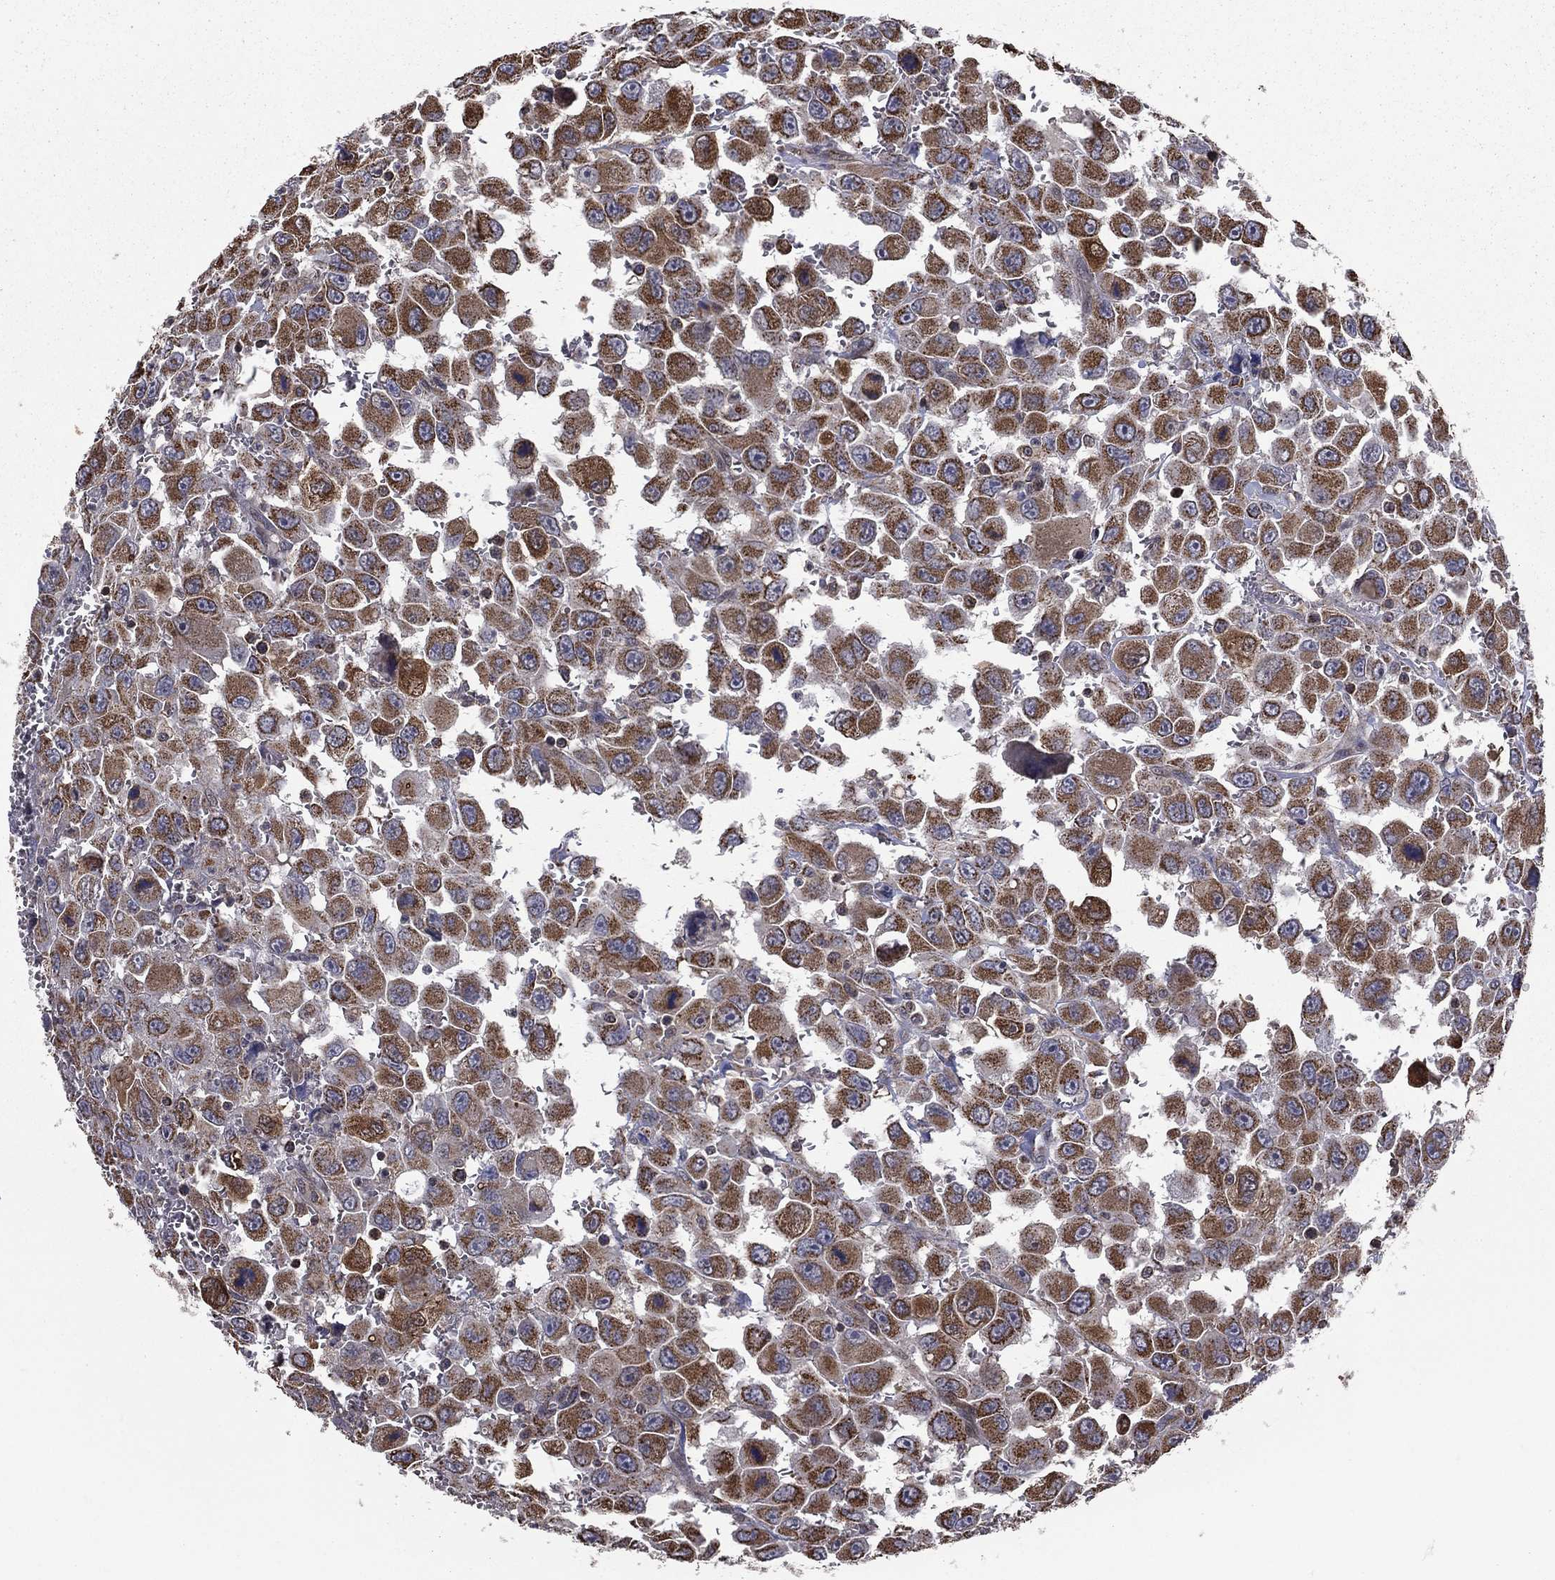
{"staining": {"intensity": "moderate", "quantity": ">75%", "location": "cytoplasmic/membranous"}, "tissue": "head and neck cancer", "cell_type": "Tumor cells", "image_type": "cancer", "snomed": [{"axis": "morphology", "description": "Squamous cell carcinoma, NOS"}, {"axis": "morphology", "description": "Squamous cell carcinoma, metastatic, NOS"}, {"axis": "topography", "description": "Oral tissue"}, {"axis": "topography", "description": "Head-Neck"}], "caption": "There is medium levels of moderate cytoplasmic/membranous expression in tumor cells of head and neck cancer (metastatic squamous cell carcinoma), as demonstrated by immunohistochemical staining (brown color).", "gene": "RIGI", "patient": {"sex": "female", "age": 85}}